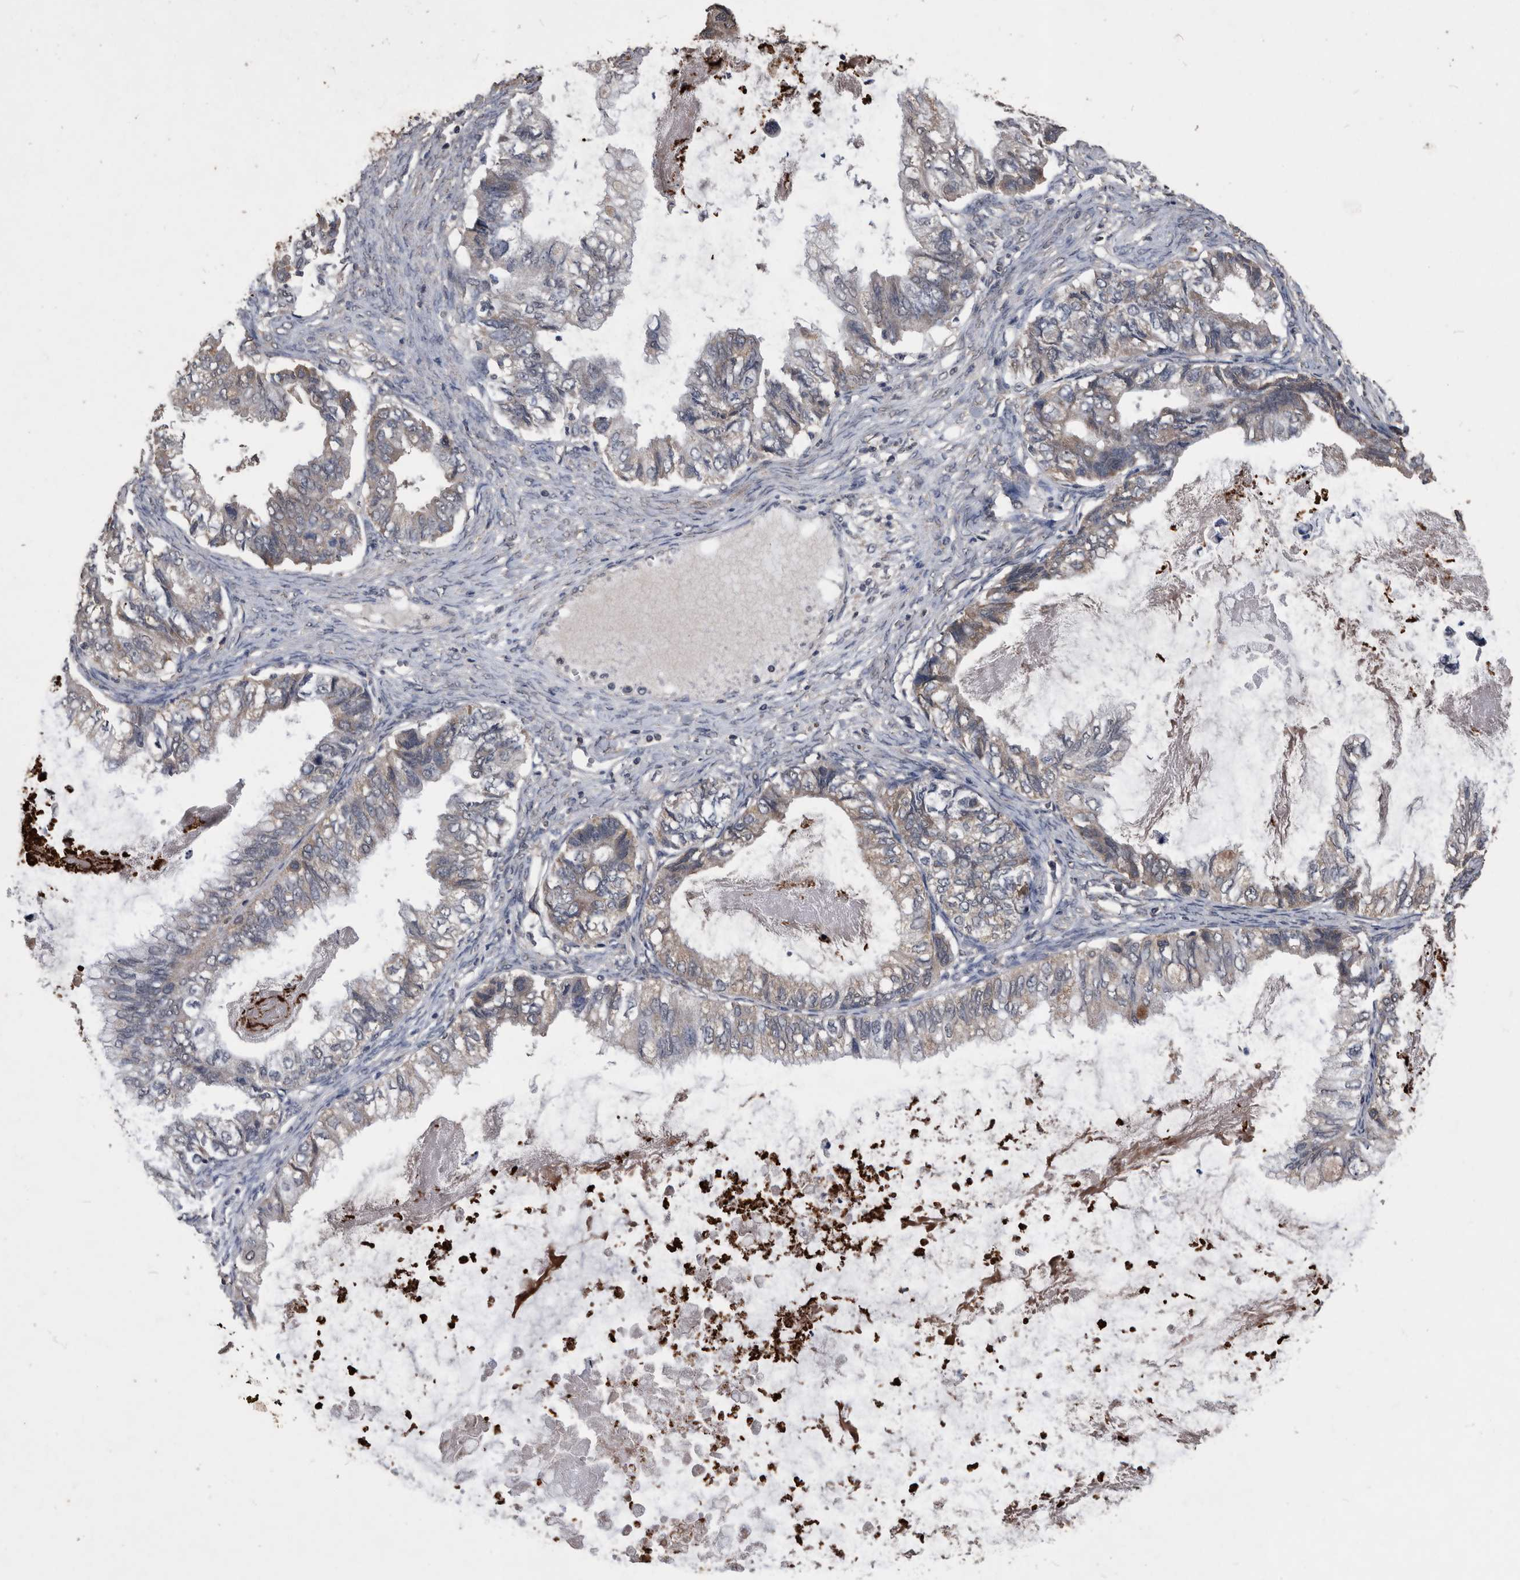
{"staining": {"intensity": "moderate", "quantity": "<25%", "location": "cytoplasmic/membranous"}, "tissue": "ovarian cancer", "cell_type": "Tumor cells", "image_type": "cancer", "snomed": [{"axis": "morphology", "description": "Cystadenocarcinoma, mucinous, NOS"}, {"axis": "topography", "description": "Ovary"}], "caption": "A photomicrograph of human ovarian cancer (mucinous cystadenocarcinoma) stained for a protein exhibits moderate cytoplasmic/membranous brown staining in tumor cells. (IHC, brightfield microscopy, high magnification).", "gene": "NRBP1", "patient": {"sex": "female", "age": 80}}